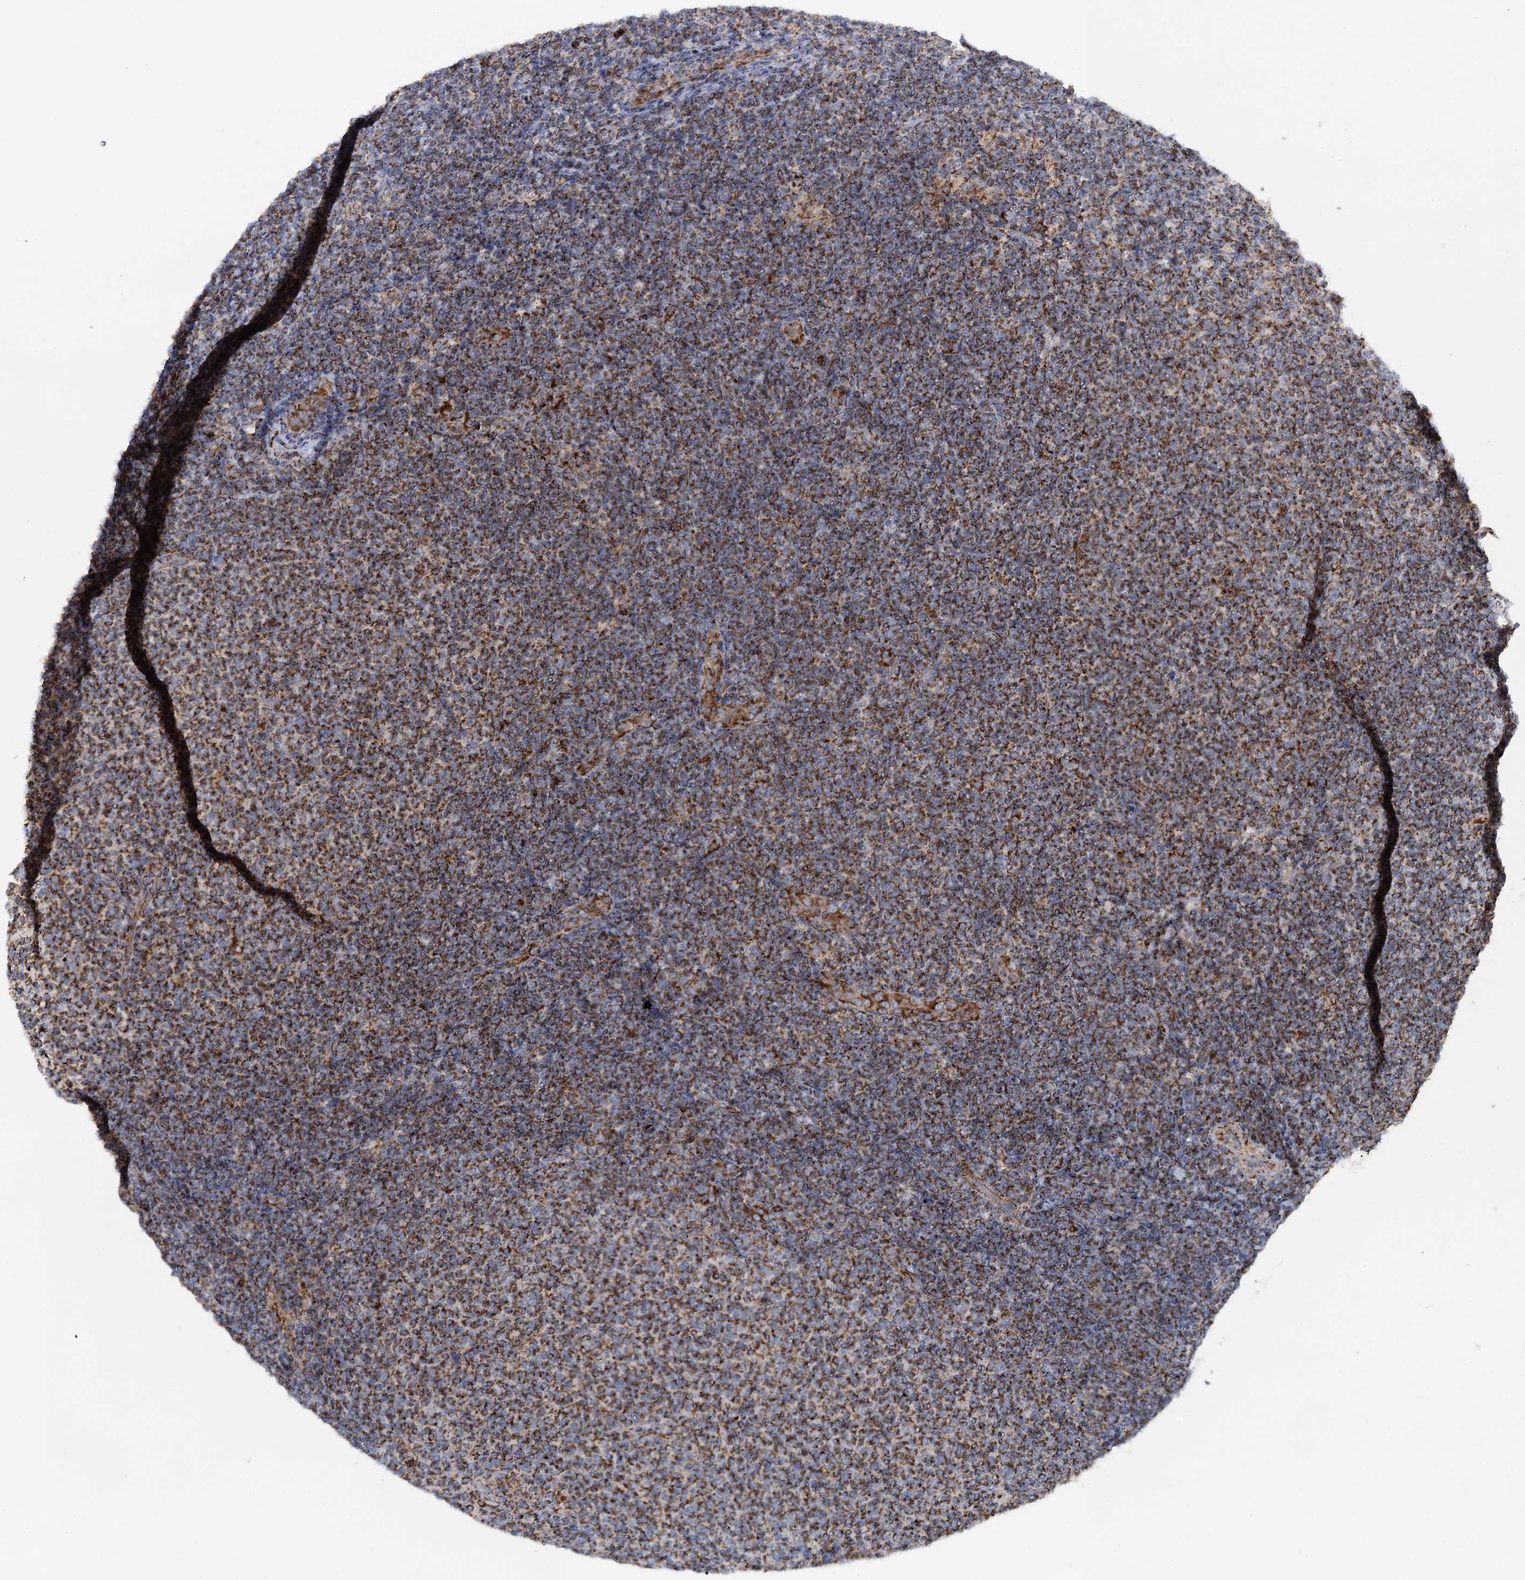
{"staining": {"intensity": "strong", "quantity": ">75%", "location": "cytoplasmic/membranous"}, "tissue": "lymphoma", "cell_type": "Tumor cells", "image_type": "cancer", "snomed": [{"axis": "morphology", "description": "Malignant lymphoma, non-Hodgkin's type, Low grade"}, {"axis": "topography", "description": "Lymph node"}], "caption": "The photomicrograph shows a brown stain indicating the presence of a protein in the cytoplasmic/membranous of tumor cells in lymphoma.", "gene": "GTPBP3", "patient": {"sex": "male", "age": 66}}